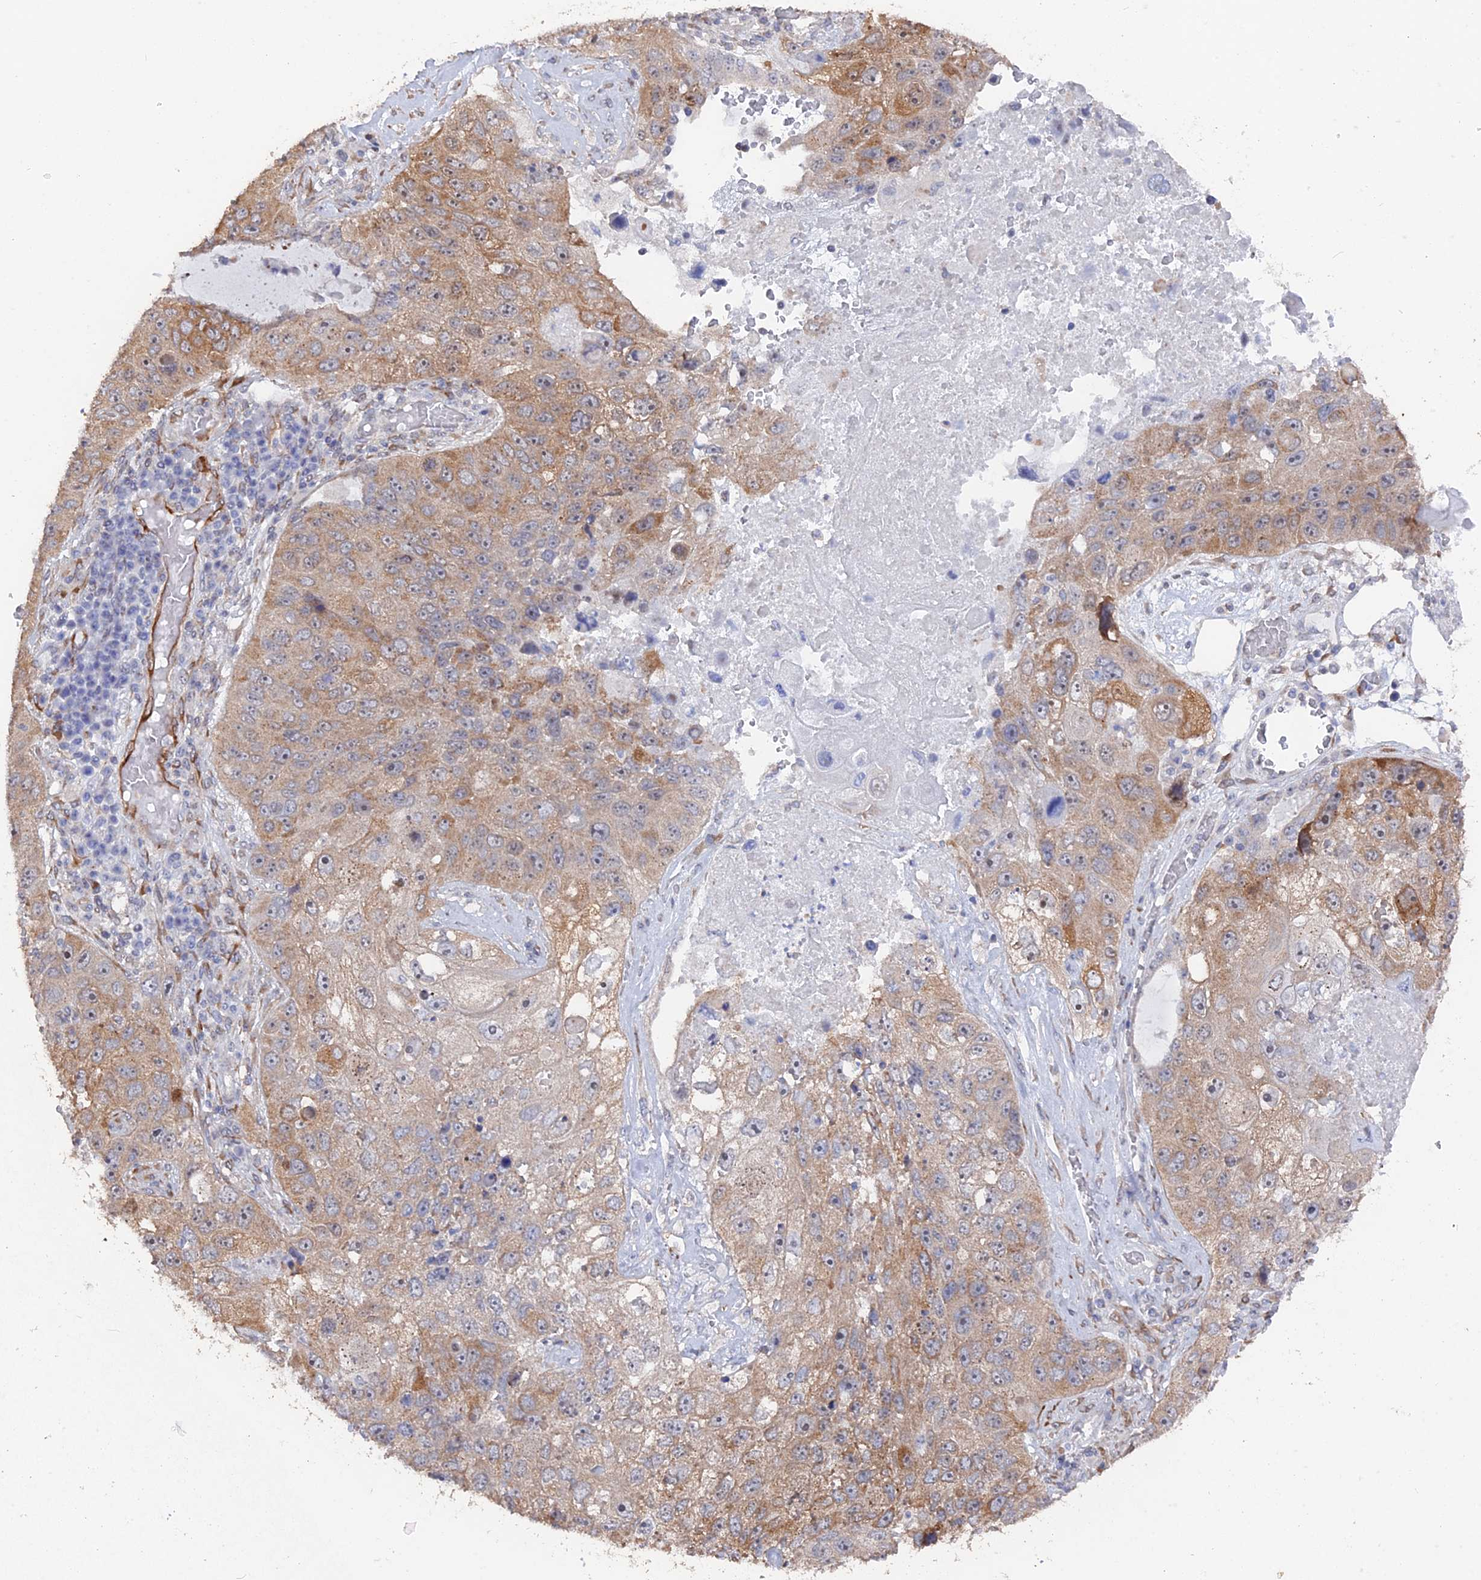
{"staining": {"intensity": "moderate", "quantity": "25%-75%", "location": "cytoplasmic/membranous"}, "tissue": "lung cancer", "cell_type": "Tumor cells", "image_type": "cancer", "snomed": [{"axis": "morphology", "description": "Squamous cell carcinoma, NOS"}, {"axis": "topography", "description": "Lung"}], "caption": "Moderate cytoplasmic/membranous expression for a protein is present in approximately 25%-75% of tumor cells of lung squamous cell carcinoma using IHC.", "gene": "SEMG2", "patient": {"sex": "male", "age": 61}}